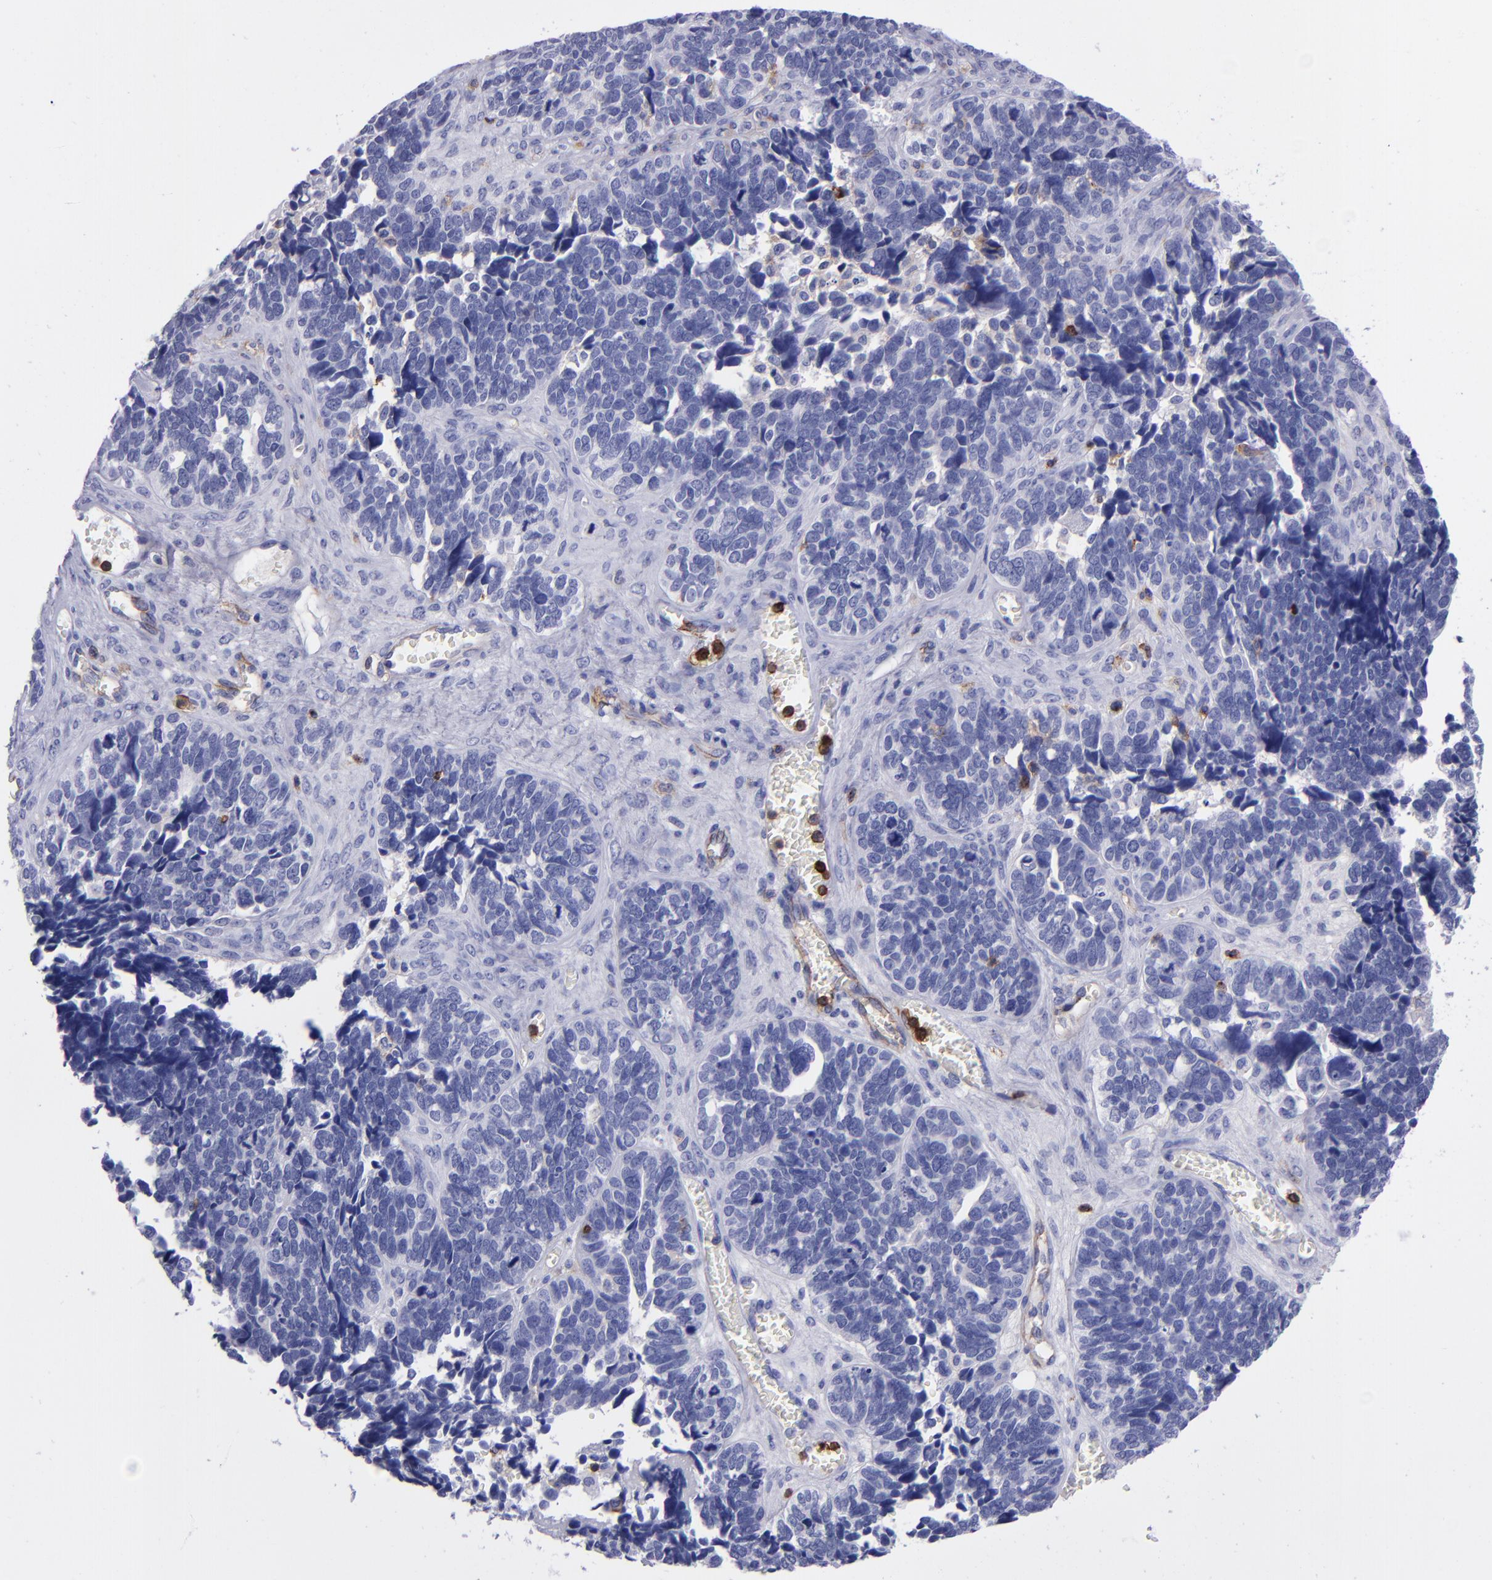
{"staining": {"intensity": "negative", "quantity": "none", "location": "none"}, "tissue": "ovarian cancer", "cell_type": "Tumor cells", "image_type": "cancer", "snomed": [{"axis": "morphology", "description": "Cystadenocarcinoma, serous, NOS"}, {"axis": "topography", "description": "Ovary"}], "caption": "Ovarian cancer stained for a protein using immunohistochemistry (IHC) shows no expression tumor cells.", "gene": "ICAM3", "patient": {"sex": "female", "age": 77}}